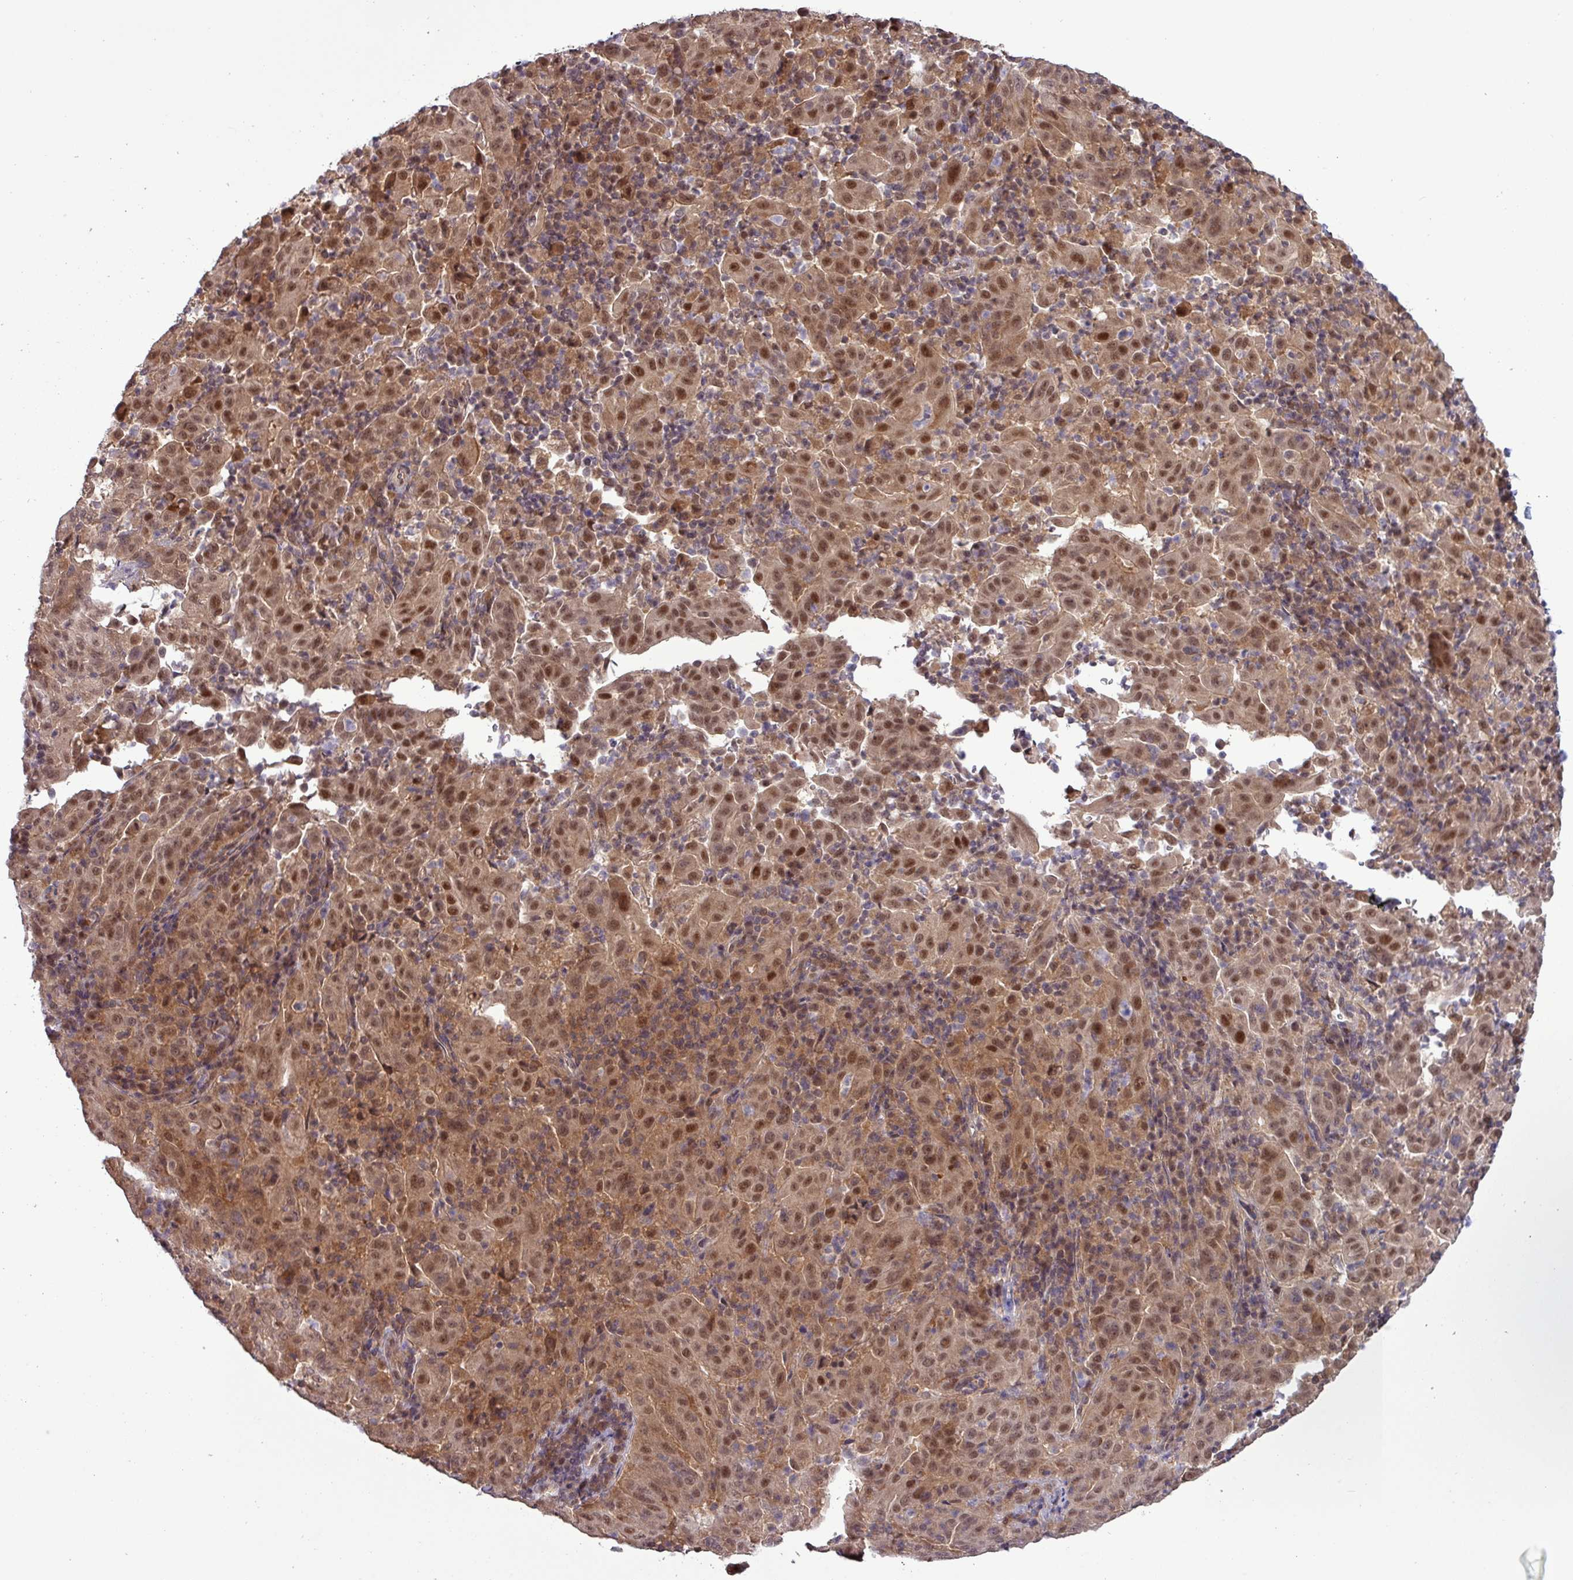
{"staining": {"intensity": "moderate", "quantity": ">75%", "location": "cytoplasmic/membranous,nuclear"}, "tissue": "pancreatic cancer", "cell_type": "Tumor cells", "image_type": "cancer", "snomed": [{"axis": "morphology", "description": "Adenocarcinoma, NOS"}, {"axis": "topography", "description": "Pancreas"}], "caption": "Pancreatic adenocarcinoma stained for a protein (brown) shows moderate cytoplasmic/membranous and nuclear positive expression in about >75% of tumor cells.", "gene": "RIPPLY1", "patient": {"sex": "male", "age": 63}}